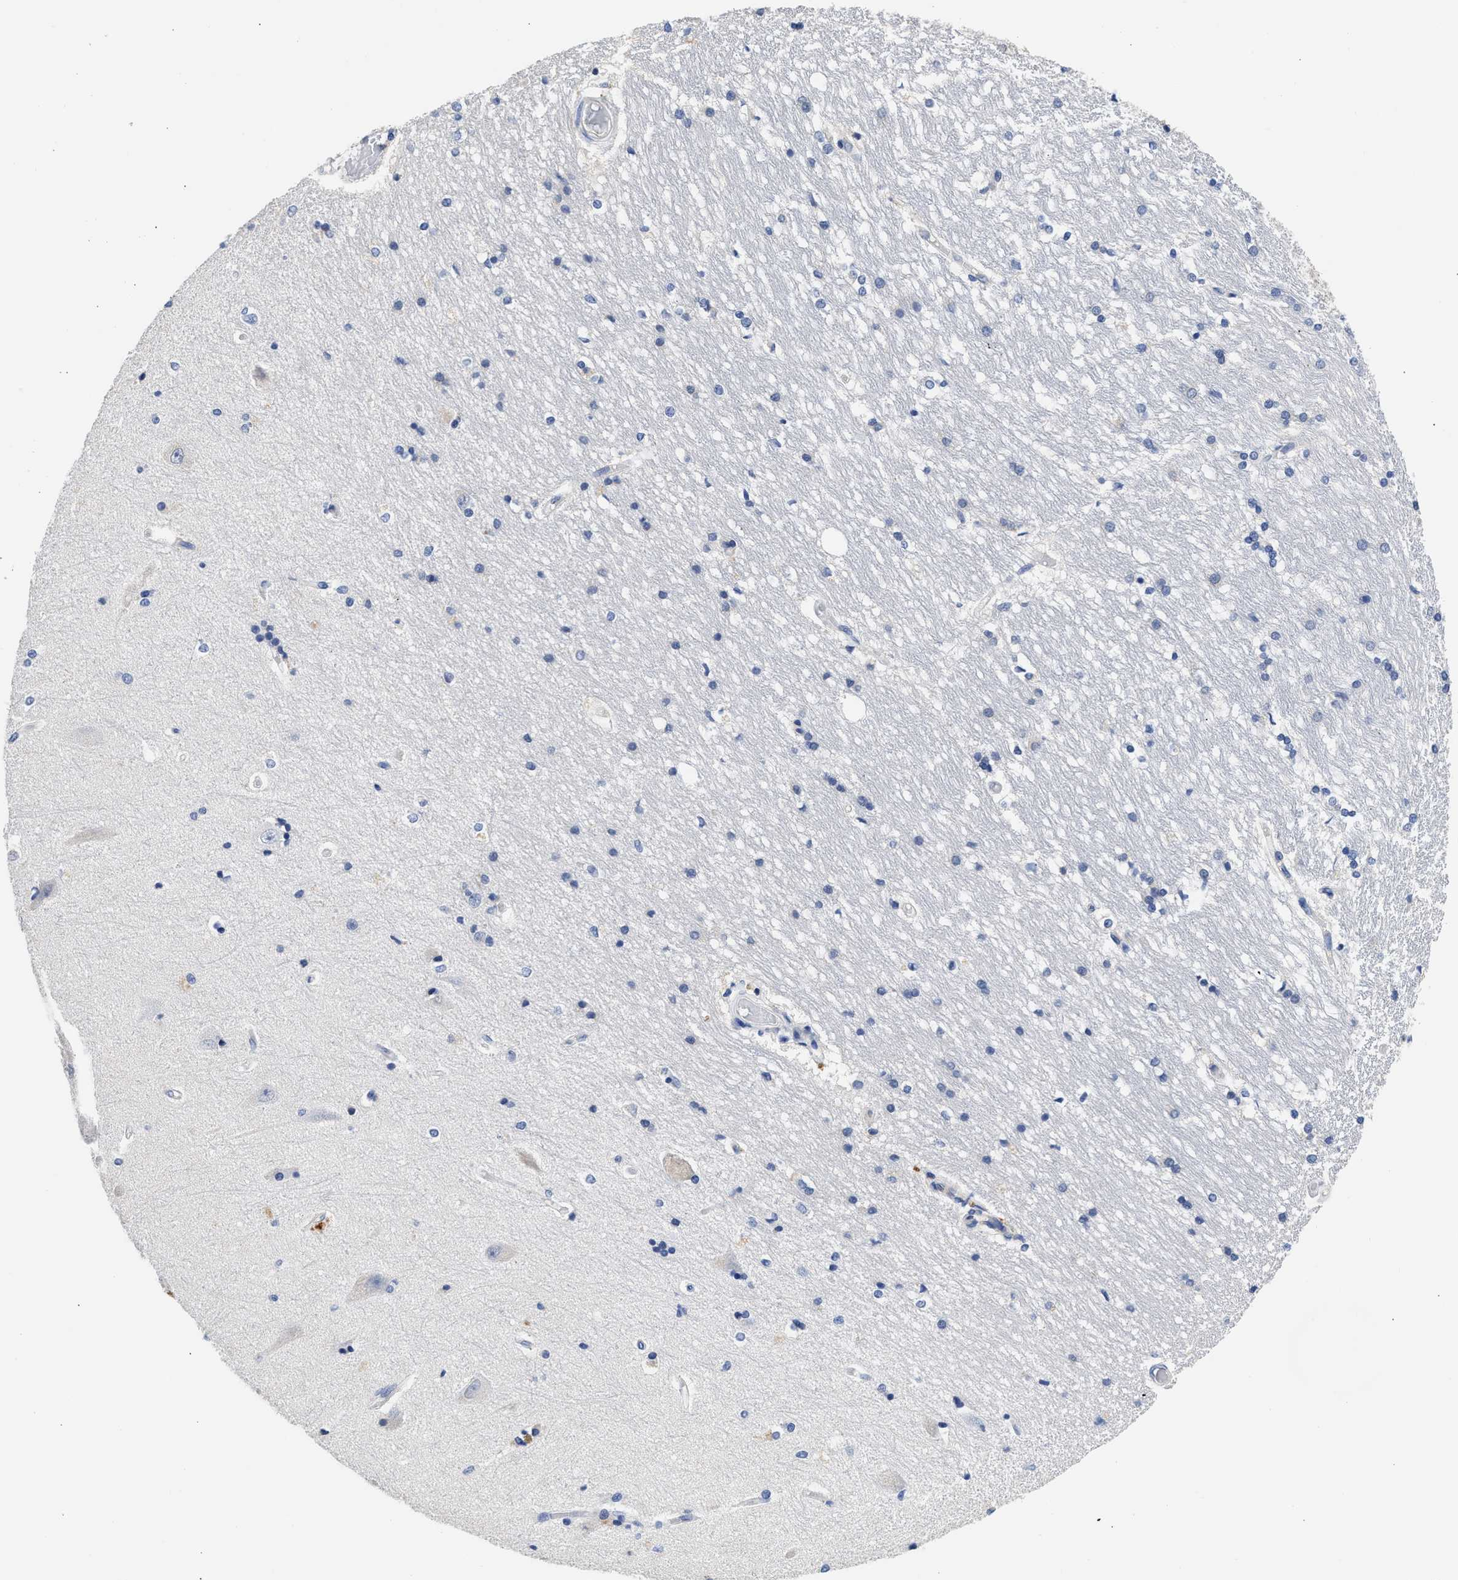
{"staining": {"intensity": "negative", "quantity": "none", "location": "none"}, "tissue": "hippocampus", "cell_type": "Glial cells", "image_type": "normal", "snomed": [{"axis": "morphology", "description": "Normal tissue, NOS"}, {"axis": "topography", "description": "Hippocampus"}], "caption": "Immunohistochemistry (IHC) histopathology image of normal hippocampus: hippocampus stained with DAB exhibits no significant protein positivity in glial cells.", "gene": "XPO5", "patient": {"sex": "male", "age": 45}}